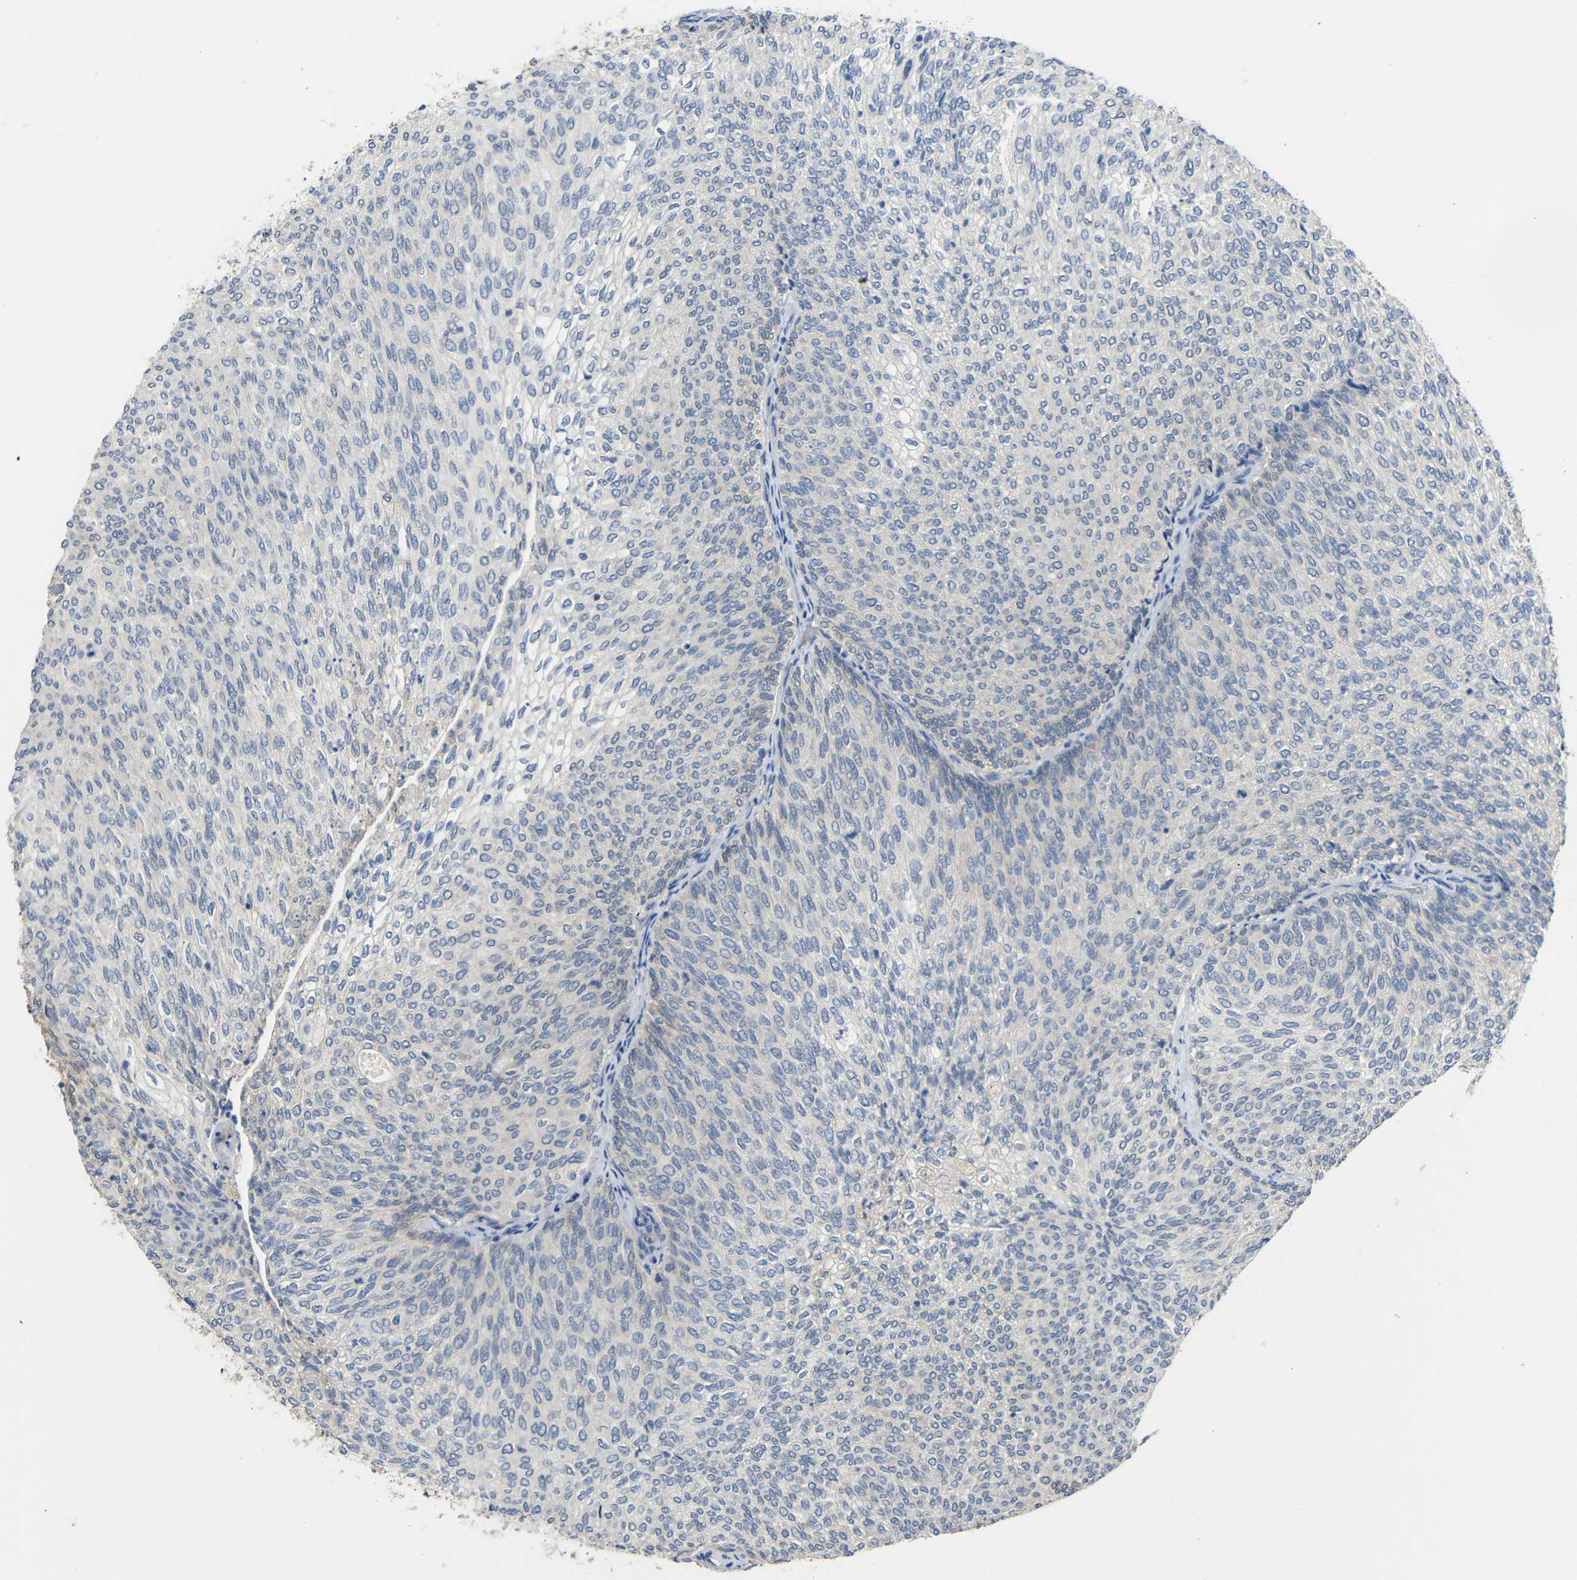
{"staining": {"intensity": "negative", "quantity": "none", "location": "none"}, "tissue": "urothelial cancer", "cell_type": "Tumor cells", "image_type": "cancer", "snomed": [{"axis": "morphology", "description": "Urothelial carcinoma, Low grade"}, {"axis": "topography", "description": "Urinary bladder"}], "caption": "This is a photomicrograph of IHC staining of urothelial carcinoma (low-grade), which shows no positivity in tumor cells.", "gene": "HNF1A", "patient": {"sex": "female", "age": 79}}